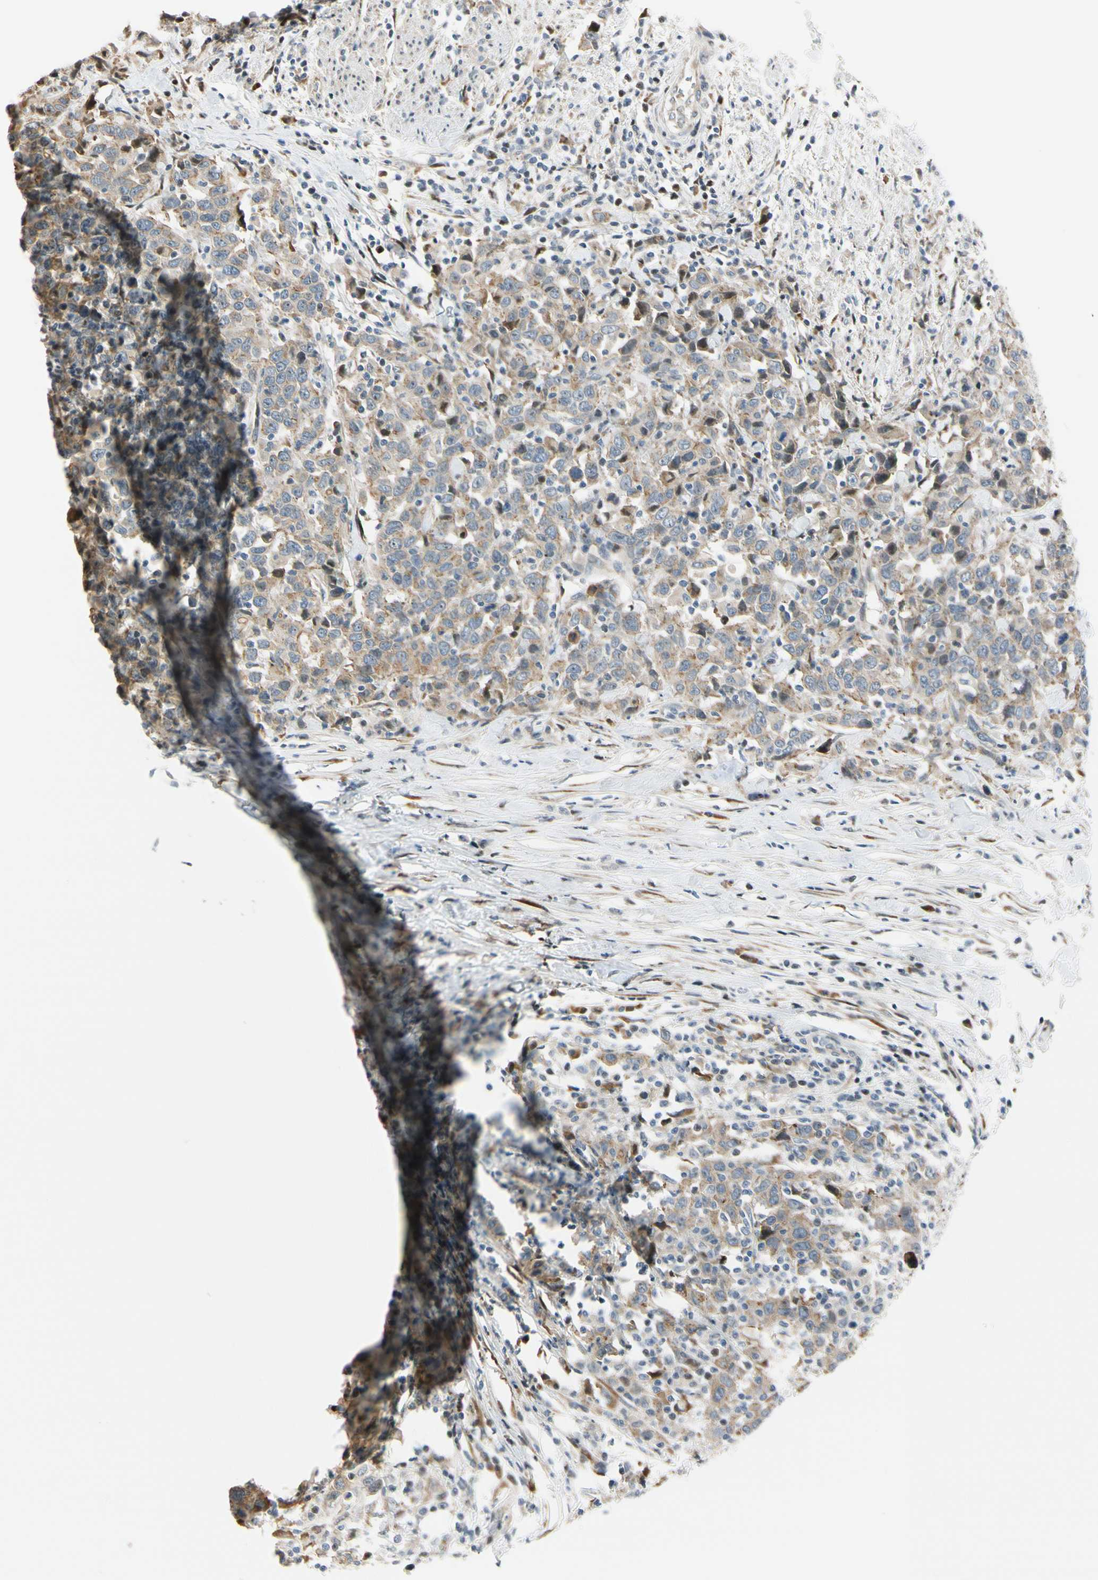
{"staining": {"intensity": "weak", "quantity": "25%-75%", "location": "cytoplasmic/membranous"}, "tissue": "urothelial cancer", "cell_type": "Tumor cells", "image_type": "cancer", "snomed": [{"axis": "morphology", "description": "Urothelial carcinoma, High grade"}, {"axis": "topography", "description": "Urinary bladder"}], "caption": "The photomicrograph displays a brown stain indicating the presence of a protein in the cytoplasmic/membranous of tumor cells in high-grade urothelial carcinoma.", "gene": "NPDC1", "patient": {"sex": "male", "age": 61}}